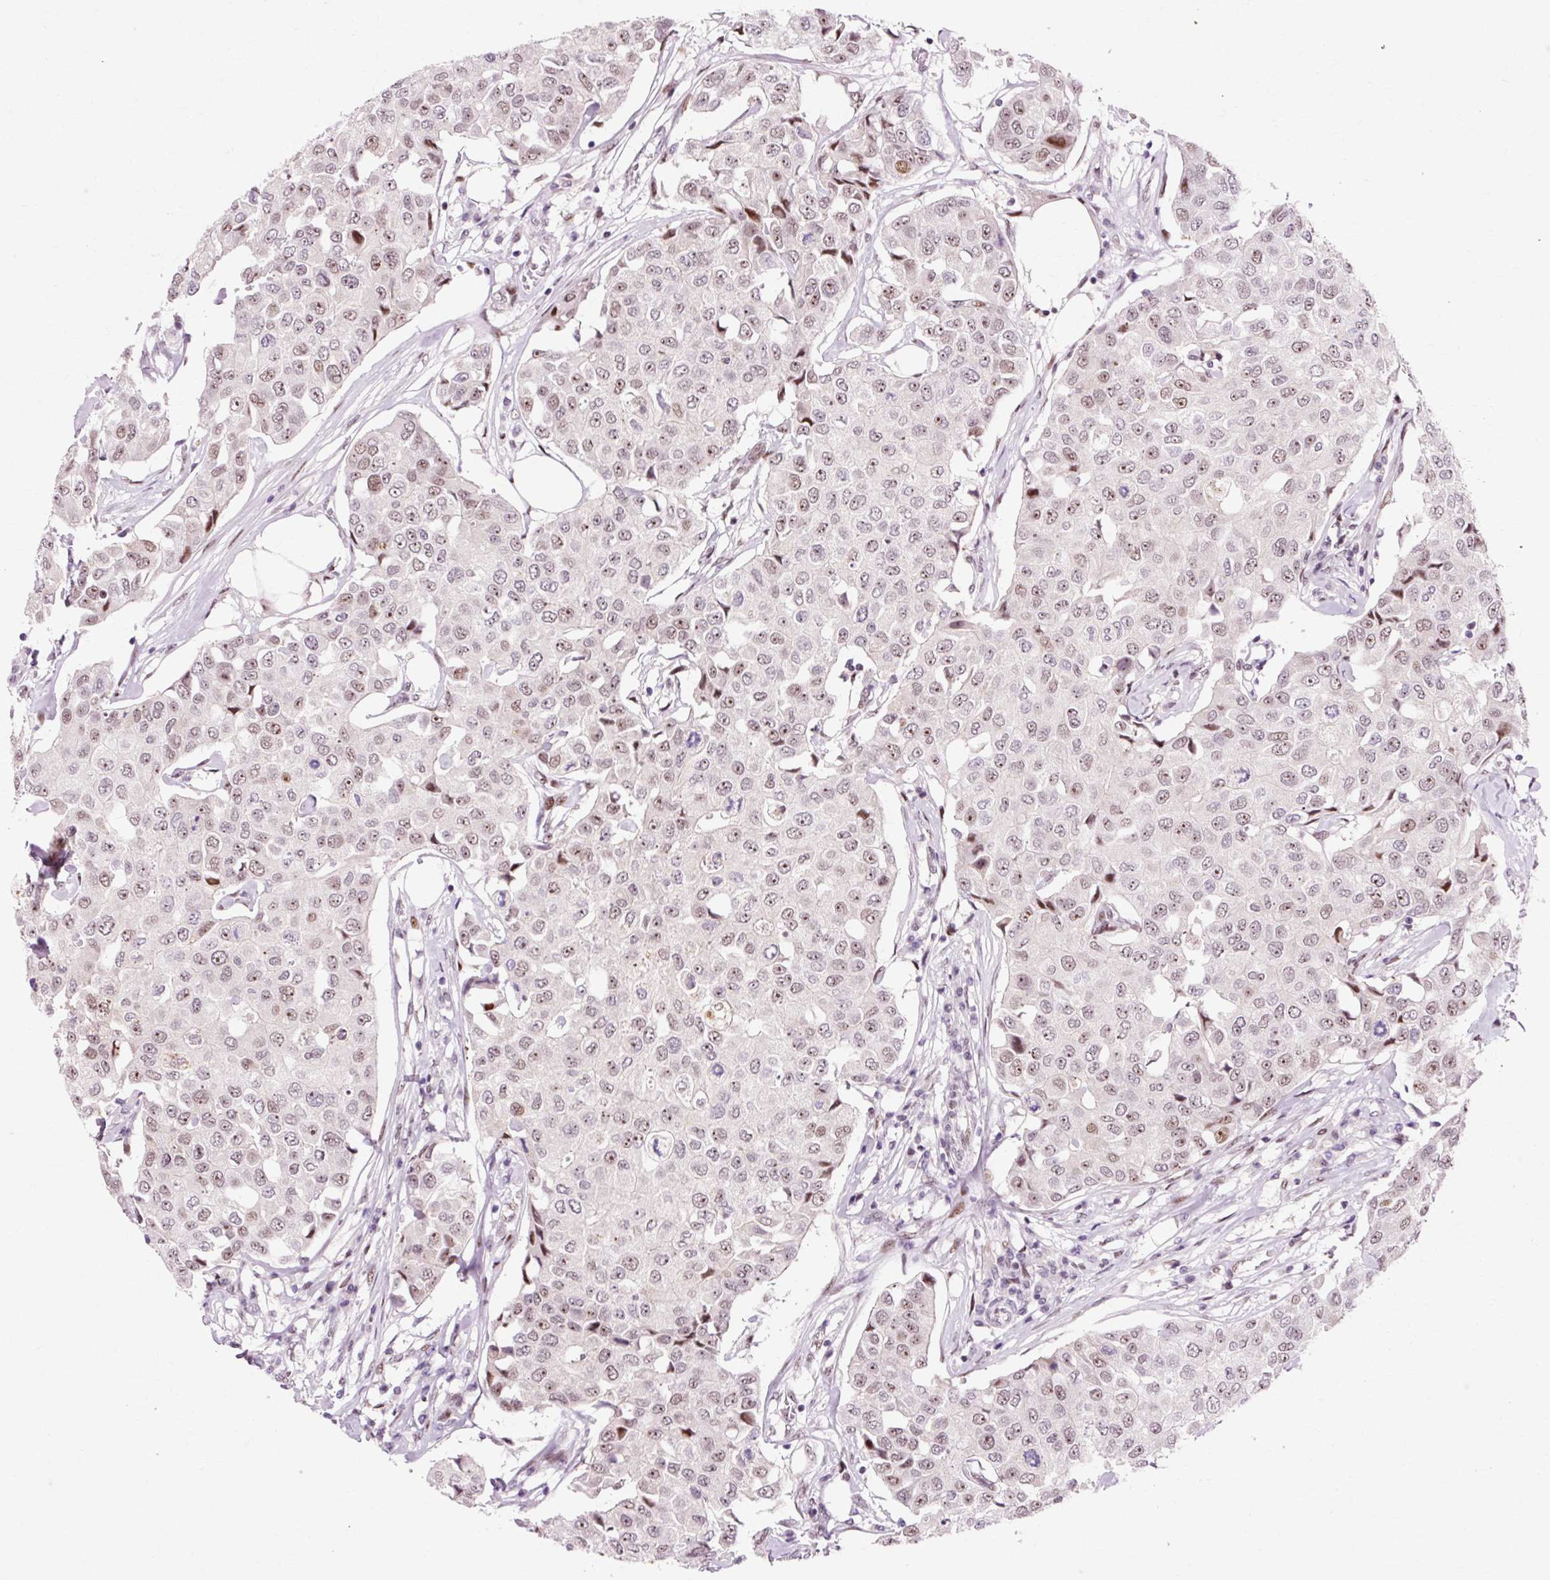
{"staining": {"intensity": "weak", "quantity": "25%-75%", "location": "nuclear"}, "tissue": "breast cancer", "cell_type": "Tumor cells", "image_type": "cancer", "snomed": [{"axis": "morphology", "description": "Duct carcinoma"}, {"axis": "topography", "description": "Breast"}], "caption": "Infiltrating ductal carcinoma (breast) was stained to show a protein in brown. There is low levels of weak nuclear positivity in about 25%-75% of tumor cells.", "gene": "MACROD2", "patient": {"sex": "female", "age": 80}}